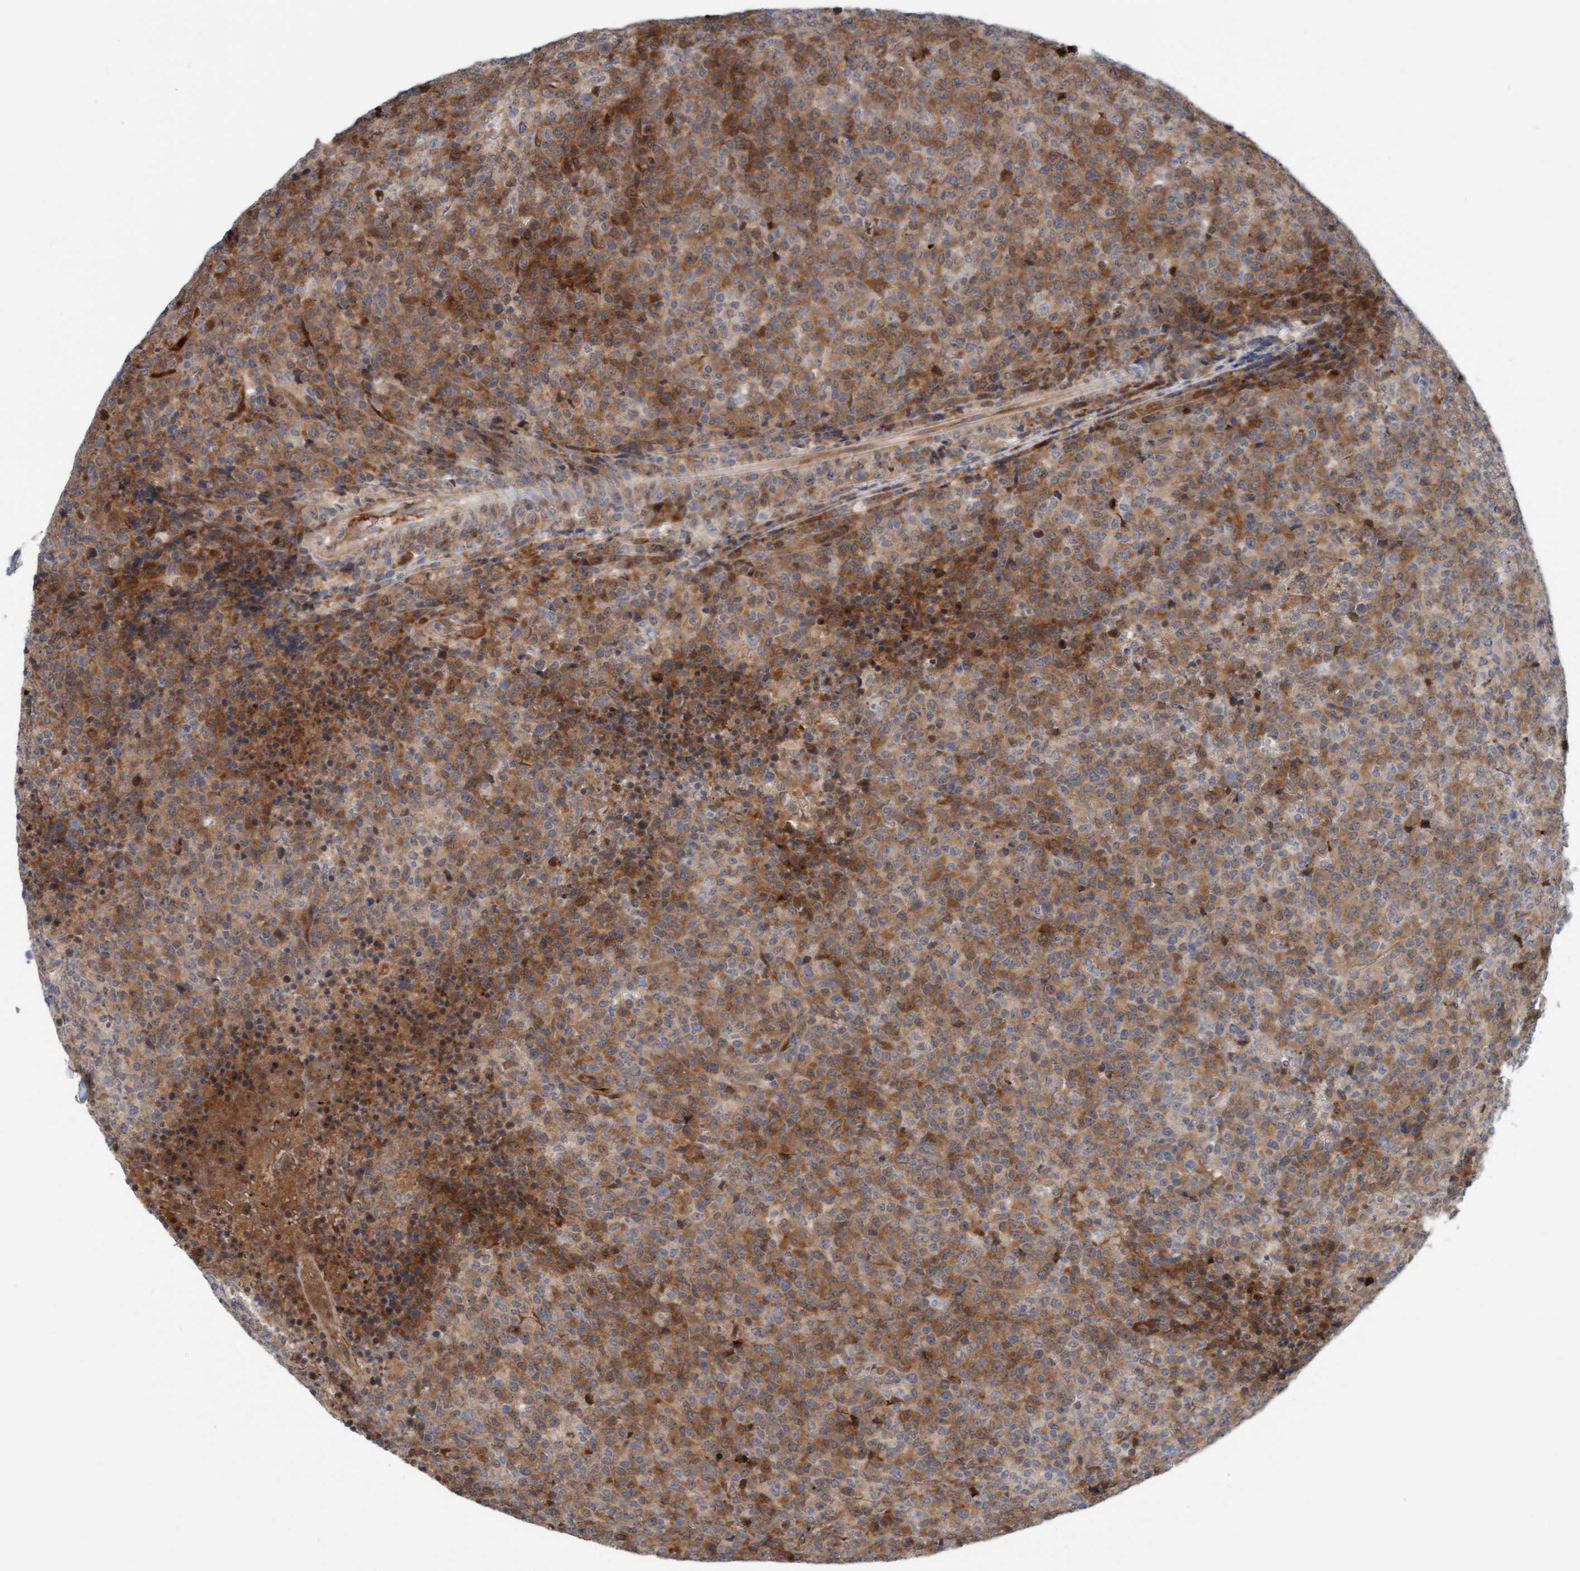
{"staining": {"intensity": "moderate", "quantity": ">75%", "location": "cytoplasmic/membranous"}, "tissue": "lymphoma", "cell_type": "Tumor cells", "image_type": "cancer", "snomed": [{"axis": "morphology", "description": "Malignant lymphoma, non-Hodgkin's type, High grade"}, {"axis": "topography", "description": "Lymph node"}], "caption": "The micrograph shows staining of lymphoma, revealing moderate cytoplasmic/membranous protein expression (brown color) within tumor cells.", "gene": "EIF4EBP1", "patient": {"sex": "male", "age": 13}}